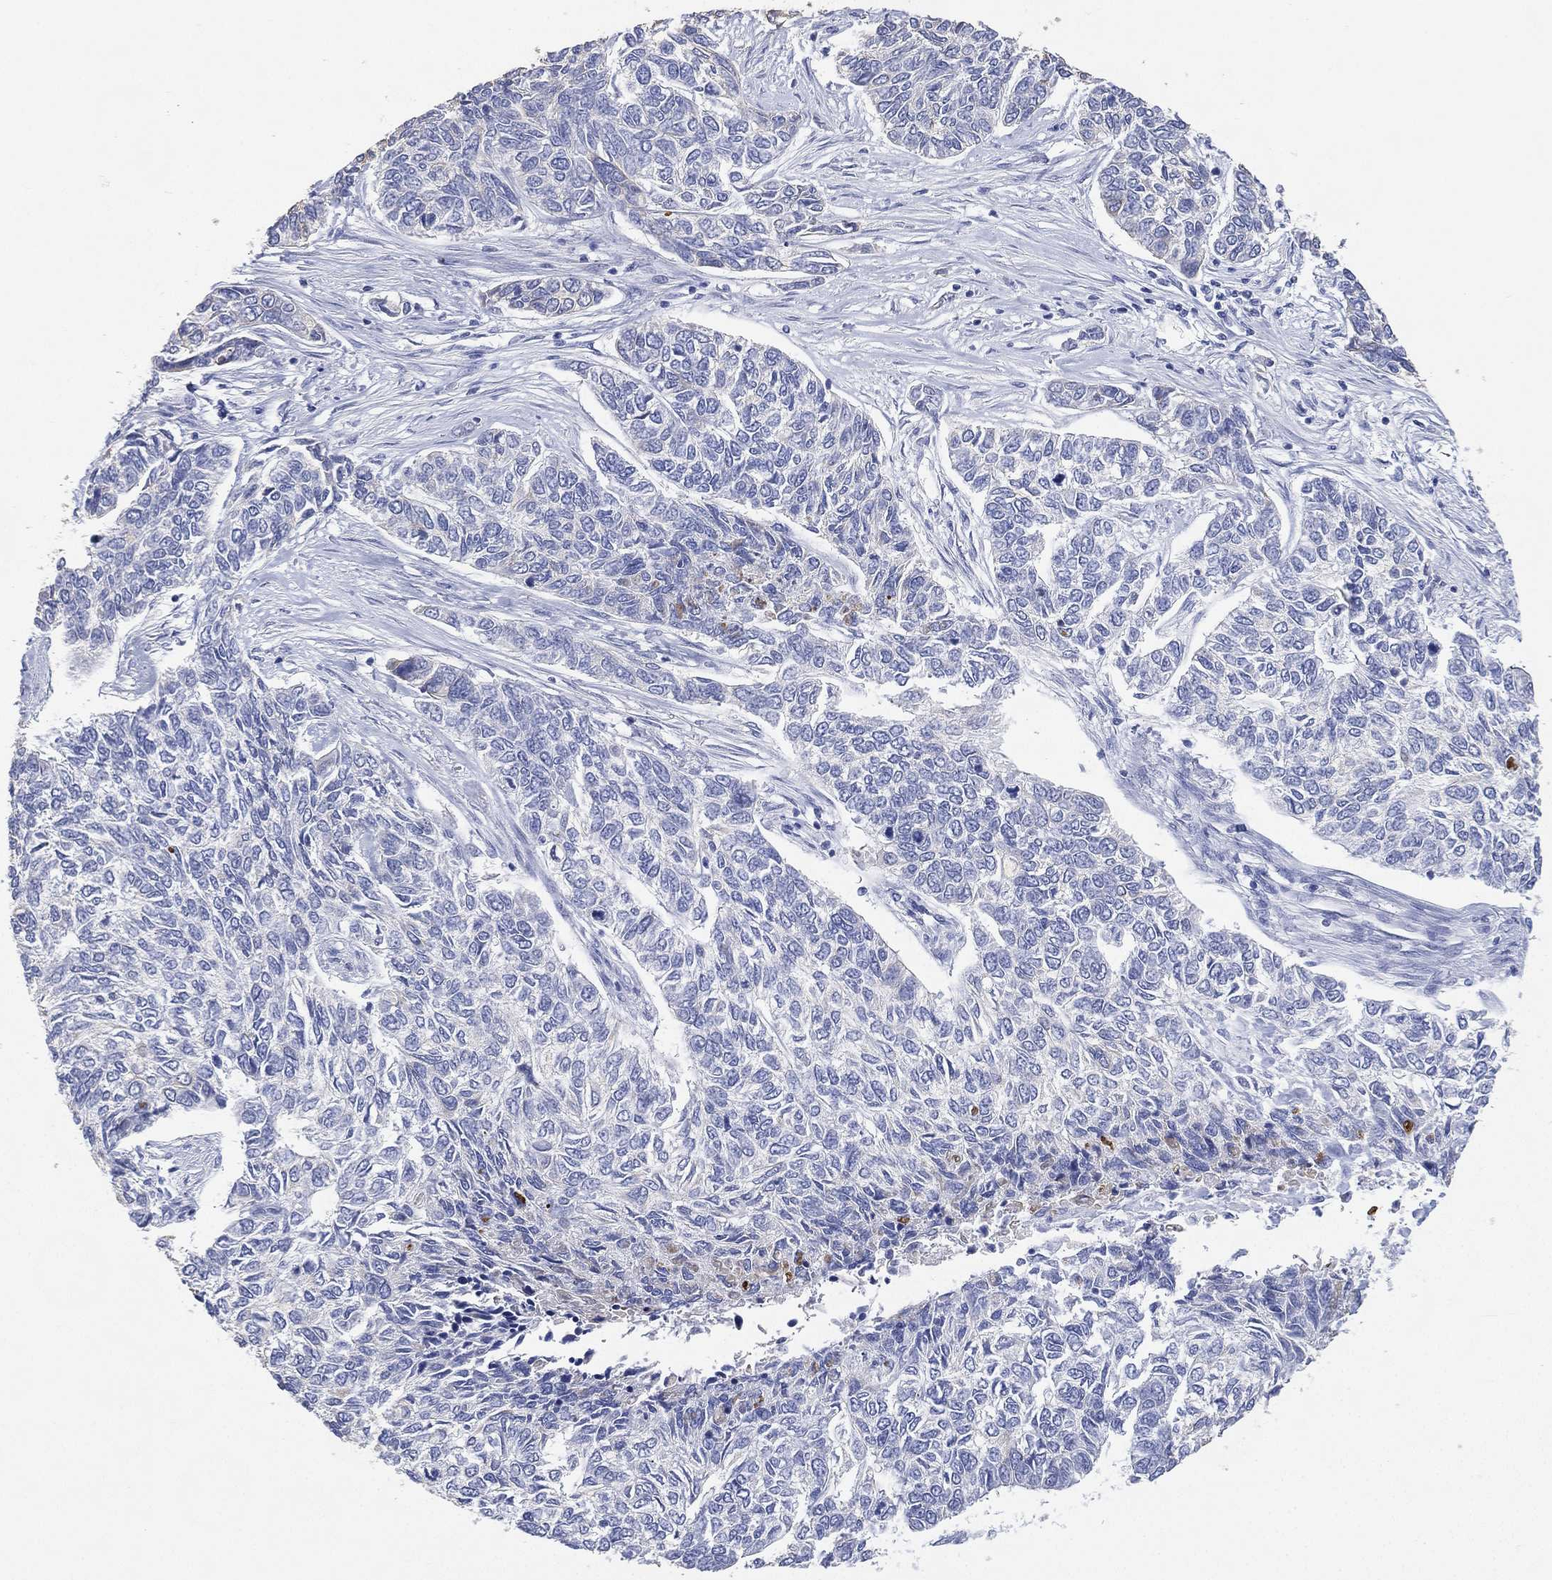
{"staining": {"intensity": "negative", "quantity": "none", "location": "none"}, "tissue": "skin cancer", "cell_type": "Tumor cells", "image_type": "cancer", "snomed": [{"axis": "morphology", "description": "Basal cell carcinoma"}, {"axis": "topography", "description": "Skin"}], "caption": "Human skin cancer (basal cell carcinoma) stained for a protein using immunohistochemistry (IHC) demonstrates no positivity in tumor cells.", "gene": "FMO1", "patient": {"sex": "female", "age": 65}}